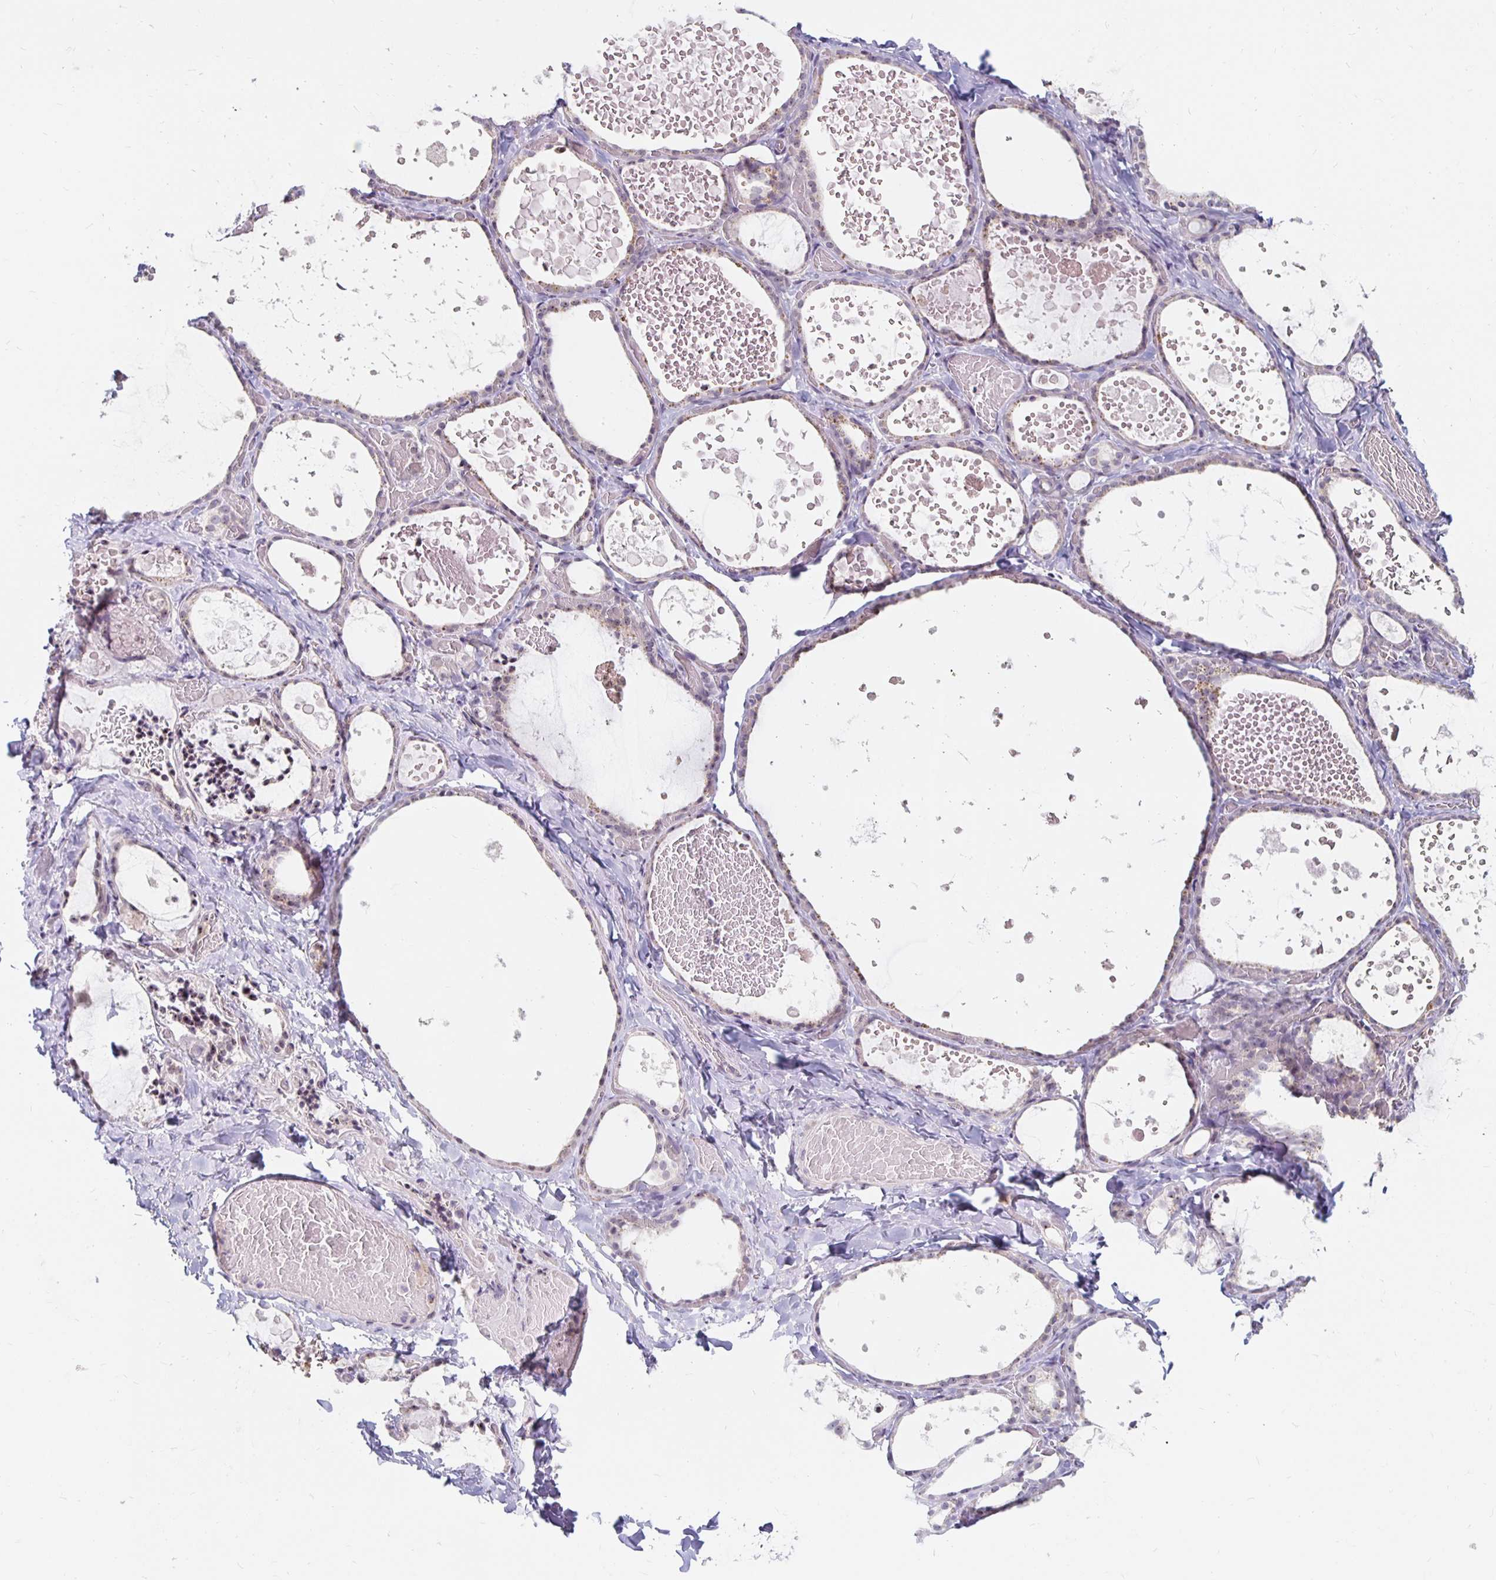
{"staining": {"intensity": "weak", "quantity": "25%-75%", "location": "nuclear"}, "tissue": "thyroid gland", "cell_type": "Glandular cells", "image_type": "normal", "snomed": [{"axis": "morphology", "description": "Normal tissue, NOS"}, {"axis": "topography", "description": "Thyroid gland"}], "caption": "IHC staining of unremarkable thyroid gland, which shows low levels of weak nuclear staining in approximately 25%-75% of glandular cells indicating weak nuclear protein staining. The staining was performed using DAB (brown) for protein detection and nuclei were counterstained in hematoxylin (blue).", "gene": "NUP85", "patient": {"sex": "female", "age": 56}}